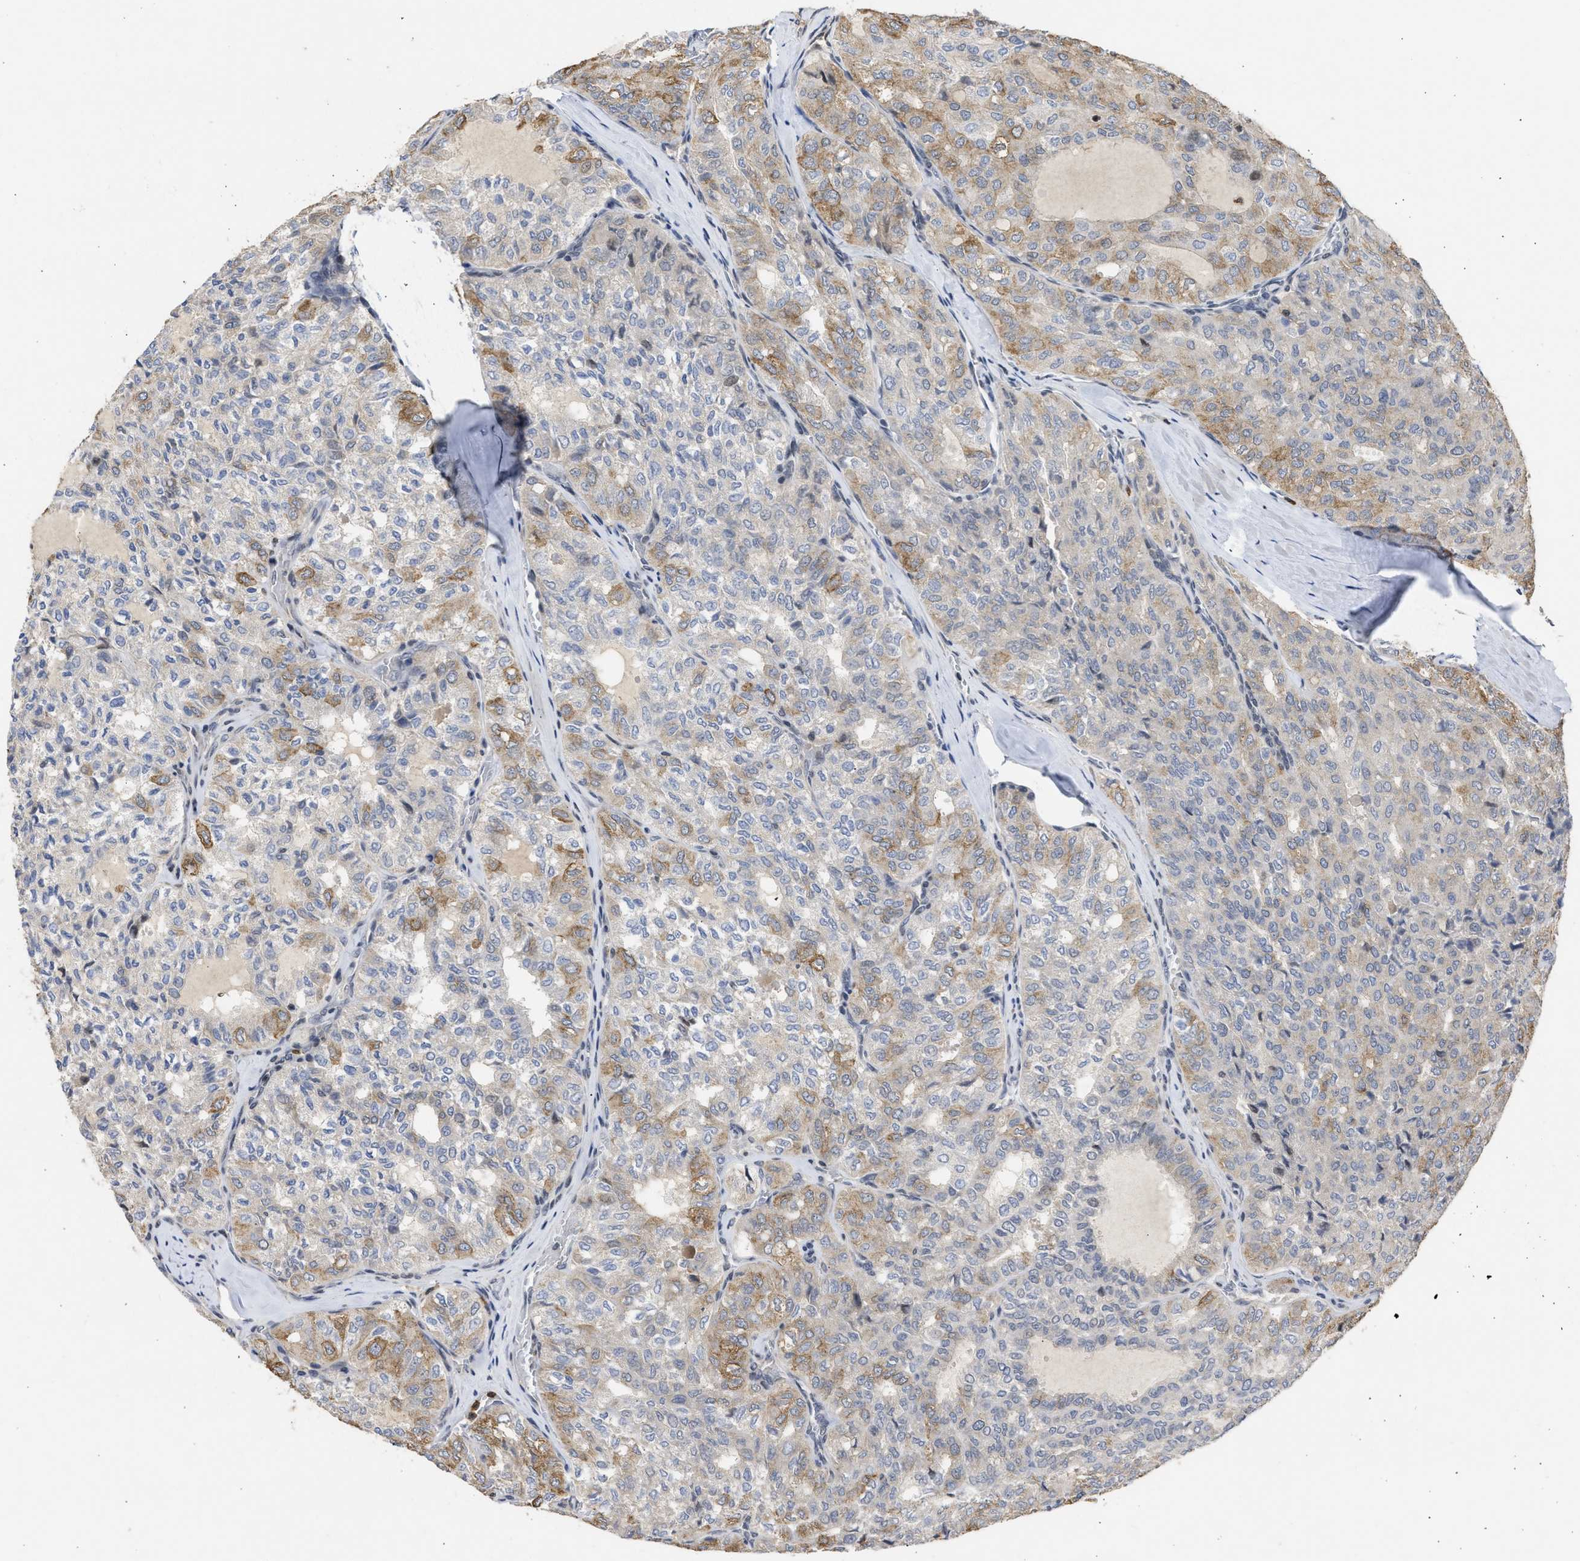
{"staining": {"intensity": "moderate", "quantity": ">75%", "location": "cytoplasmic/membranous"}, "tissue": "thyroid cancer", "cell_type": "Tumor cells", "image_type": "cancer", "snomed": [{"axis": "morphology", "description": "Follicular adenoma carcinoma, NOS"}, {"axis": "topography", "description": "Thyroid gland"}], "caption": "Human thyroid follicular adenoma carcinoma stained with a protein marker exhibits moderate staining in tumor cells.", "gene": "ENSG00000142539", "patient": {"sex": "male", "age": 75}}